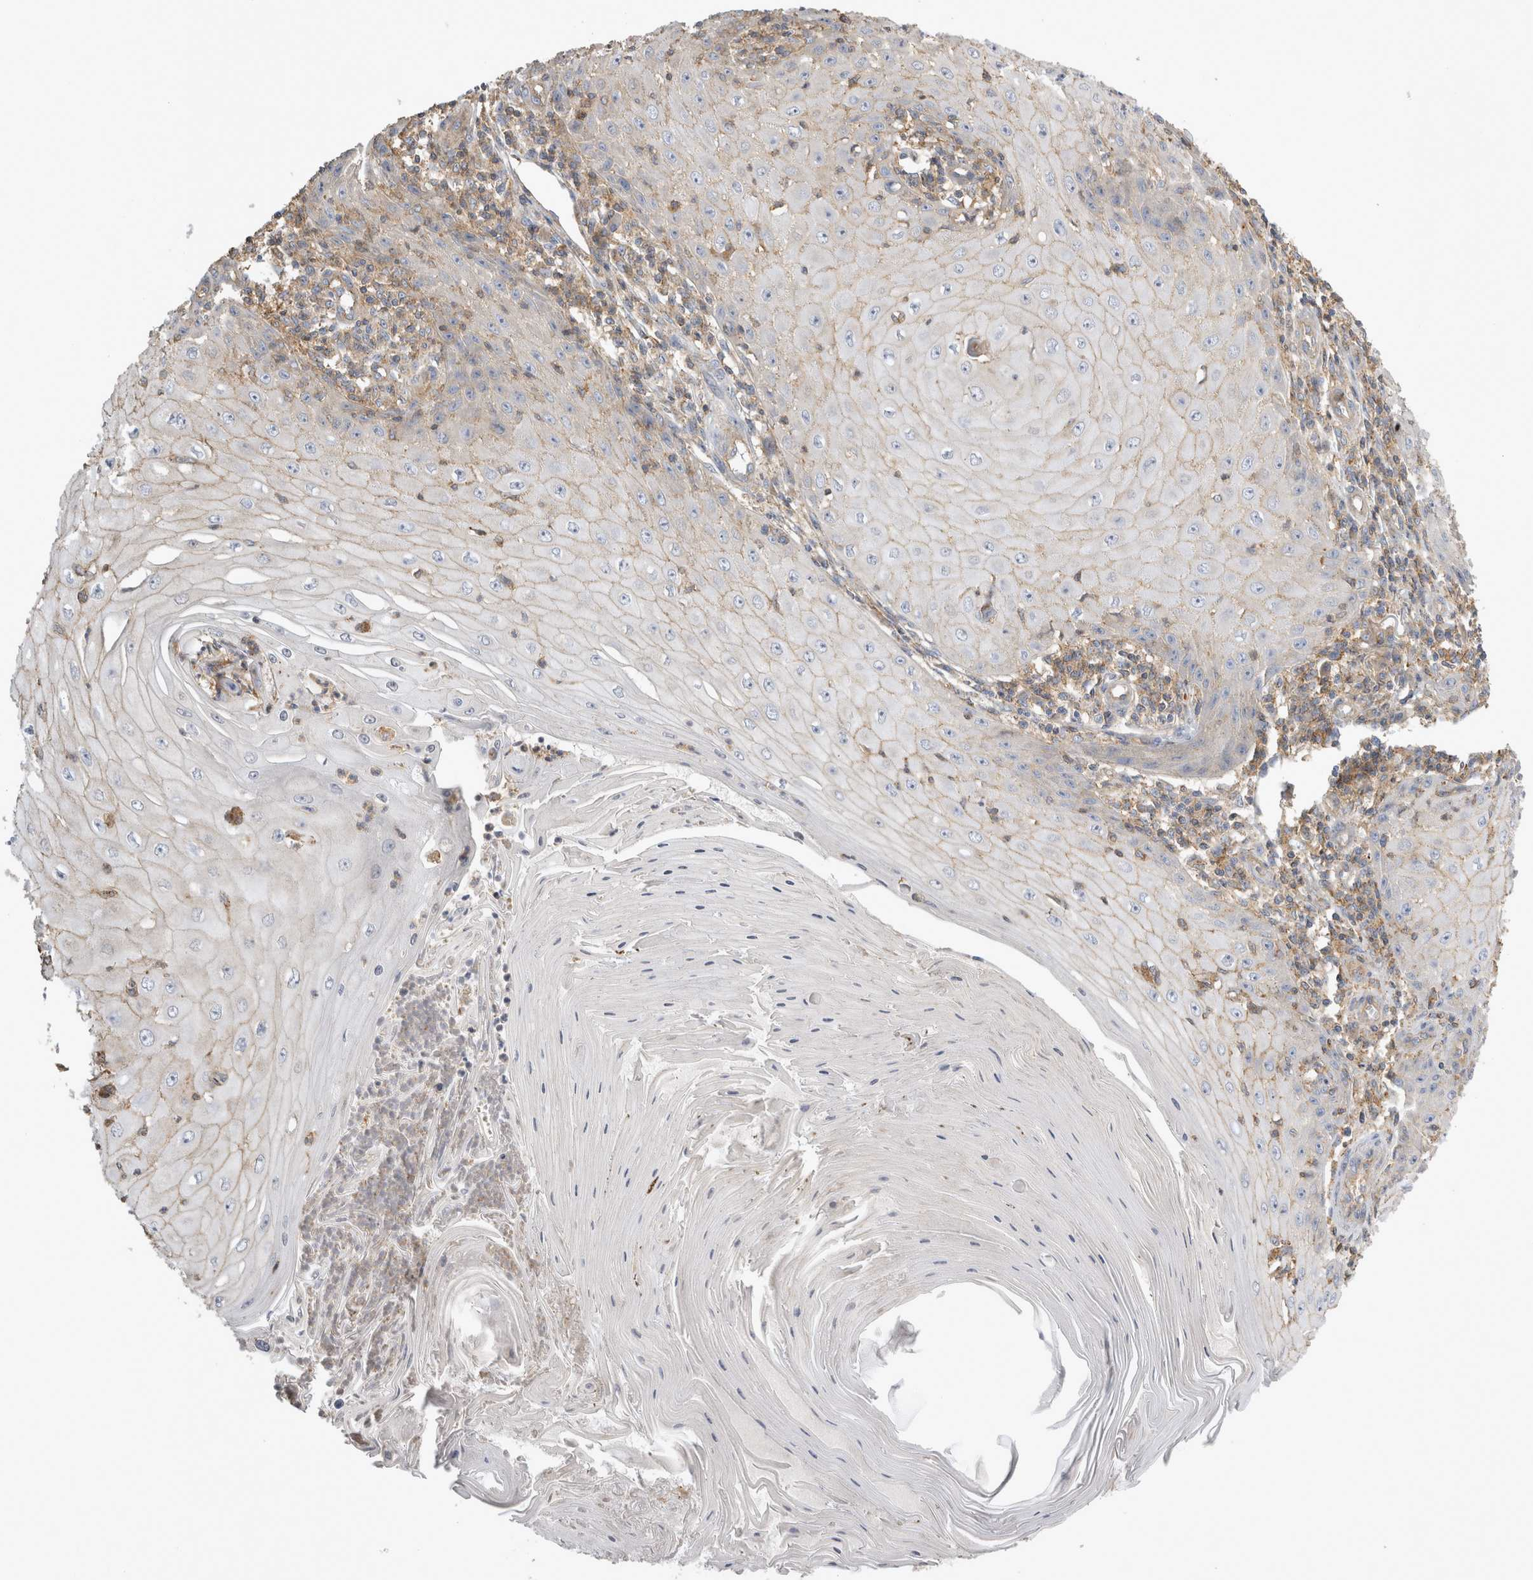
{"staining": {"intensity": "weak", "quantity": "<25%", "location": "cytoplasmic/membranous"}, "tissue": "skin cancer", "cell_type": "Tumor cells", "image_type": "cancer", "snomed": [{"axis": "morphology", "description": "Squamous cell carcinoma, NOS"}, {"axis": "topography", "description": "Skin"}], "caption": "Skin squamous cell carcinoma was stained to show a protein in brown. There is no significant expression in tumor cells.", "gene": "CHMP6", "patient": {"sex": "female", "age": 73}}